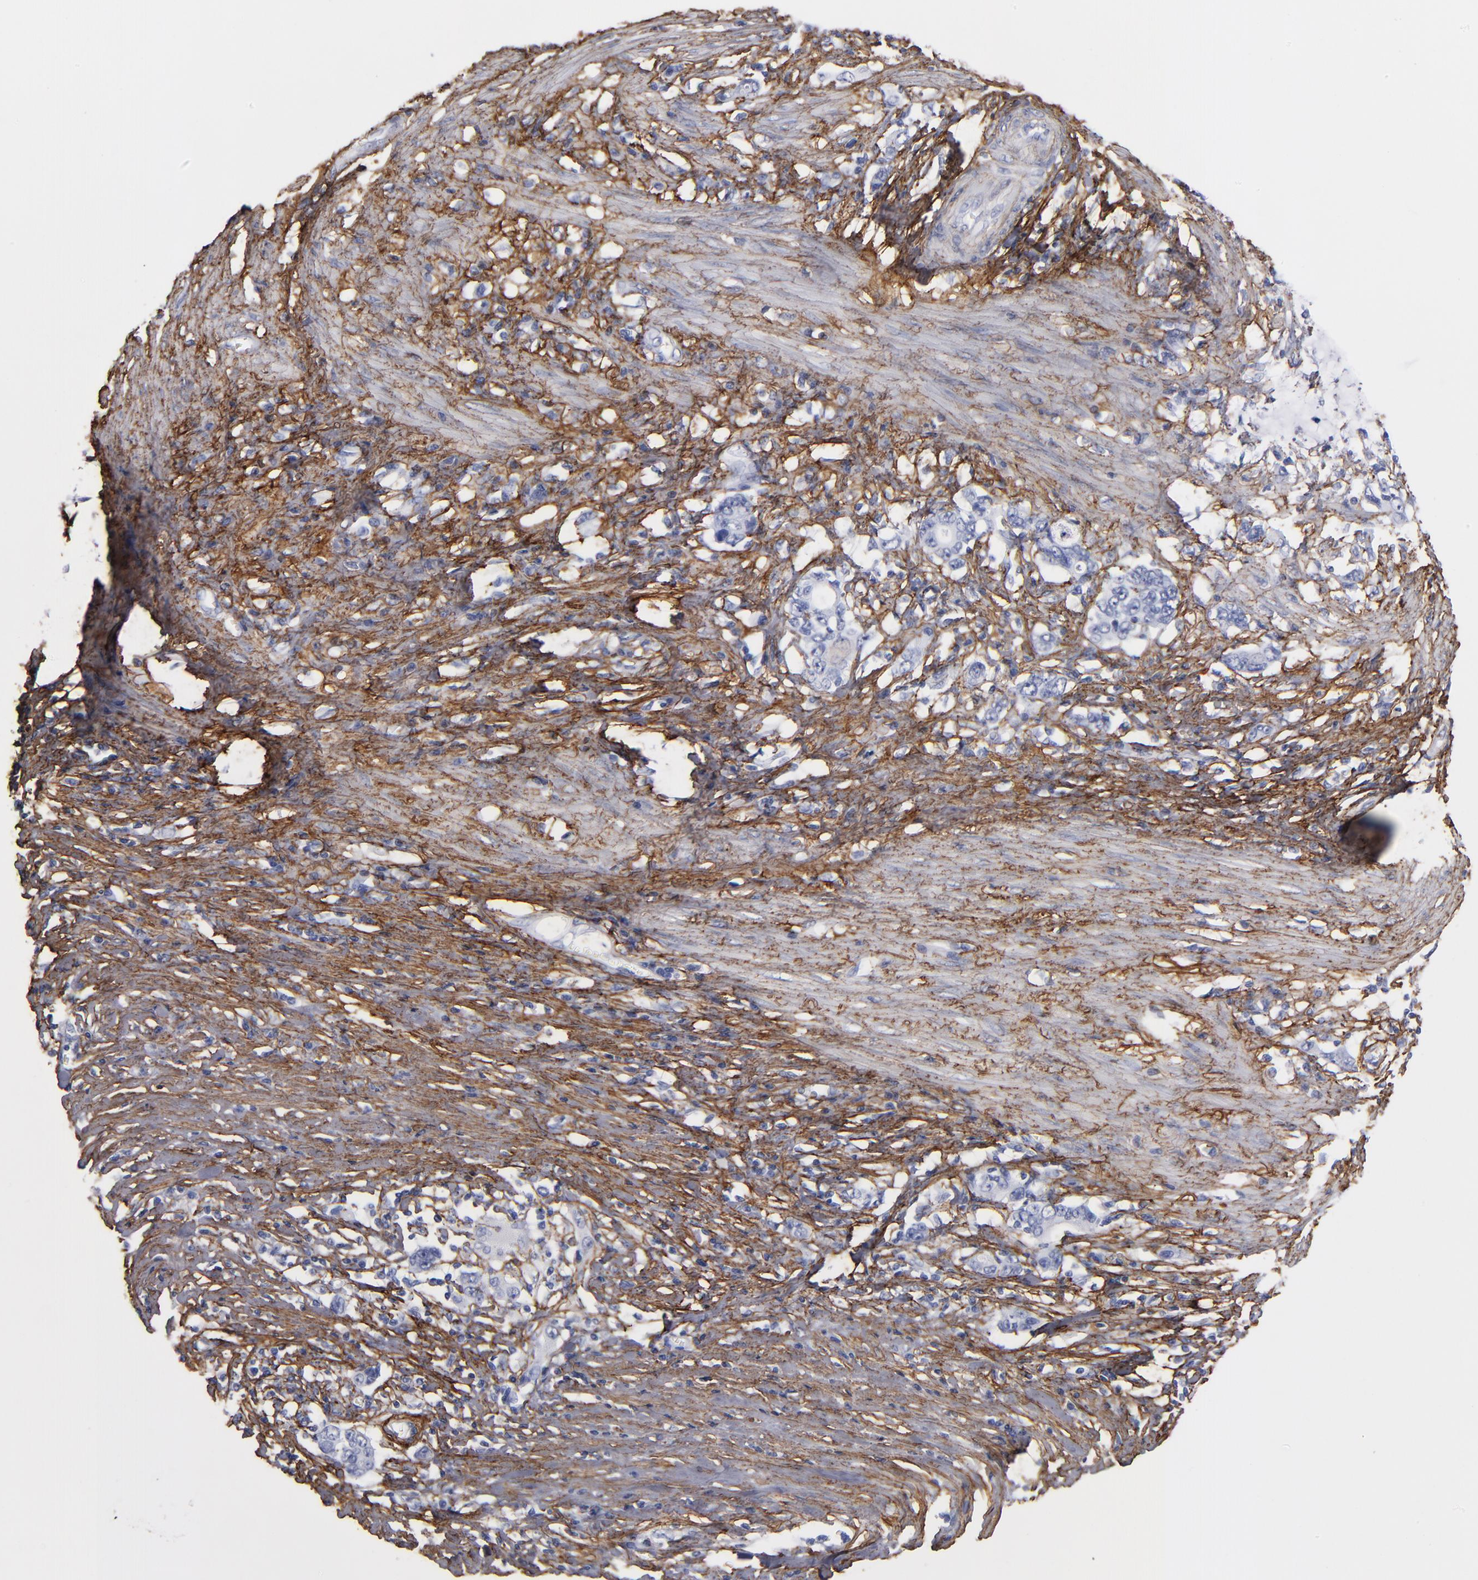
{"staining": {"intensity": "negative", "quantity": "none", "location": "none"}, "tissue": "stomach cancer", "cell_type": "Tumor cells", "image_type": "cancer", "snomed": [{"axis": "morphology", "description": "Adenocarcinoma, NOS"}, {"axis": "topography", "description": "Stomach, lower"}], "caption": "IHC of stomach adenocarcinoma shows no staining in tumor cells.", "gene": "EMILIN1", "patient": {"sex": "female", "age": 72}}